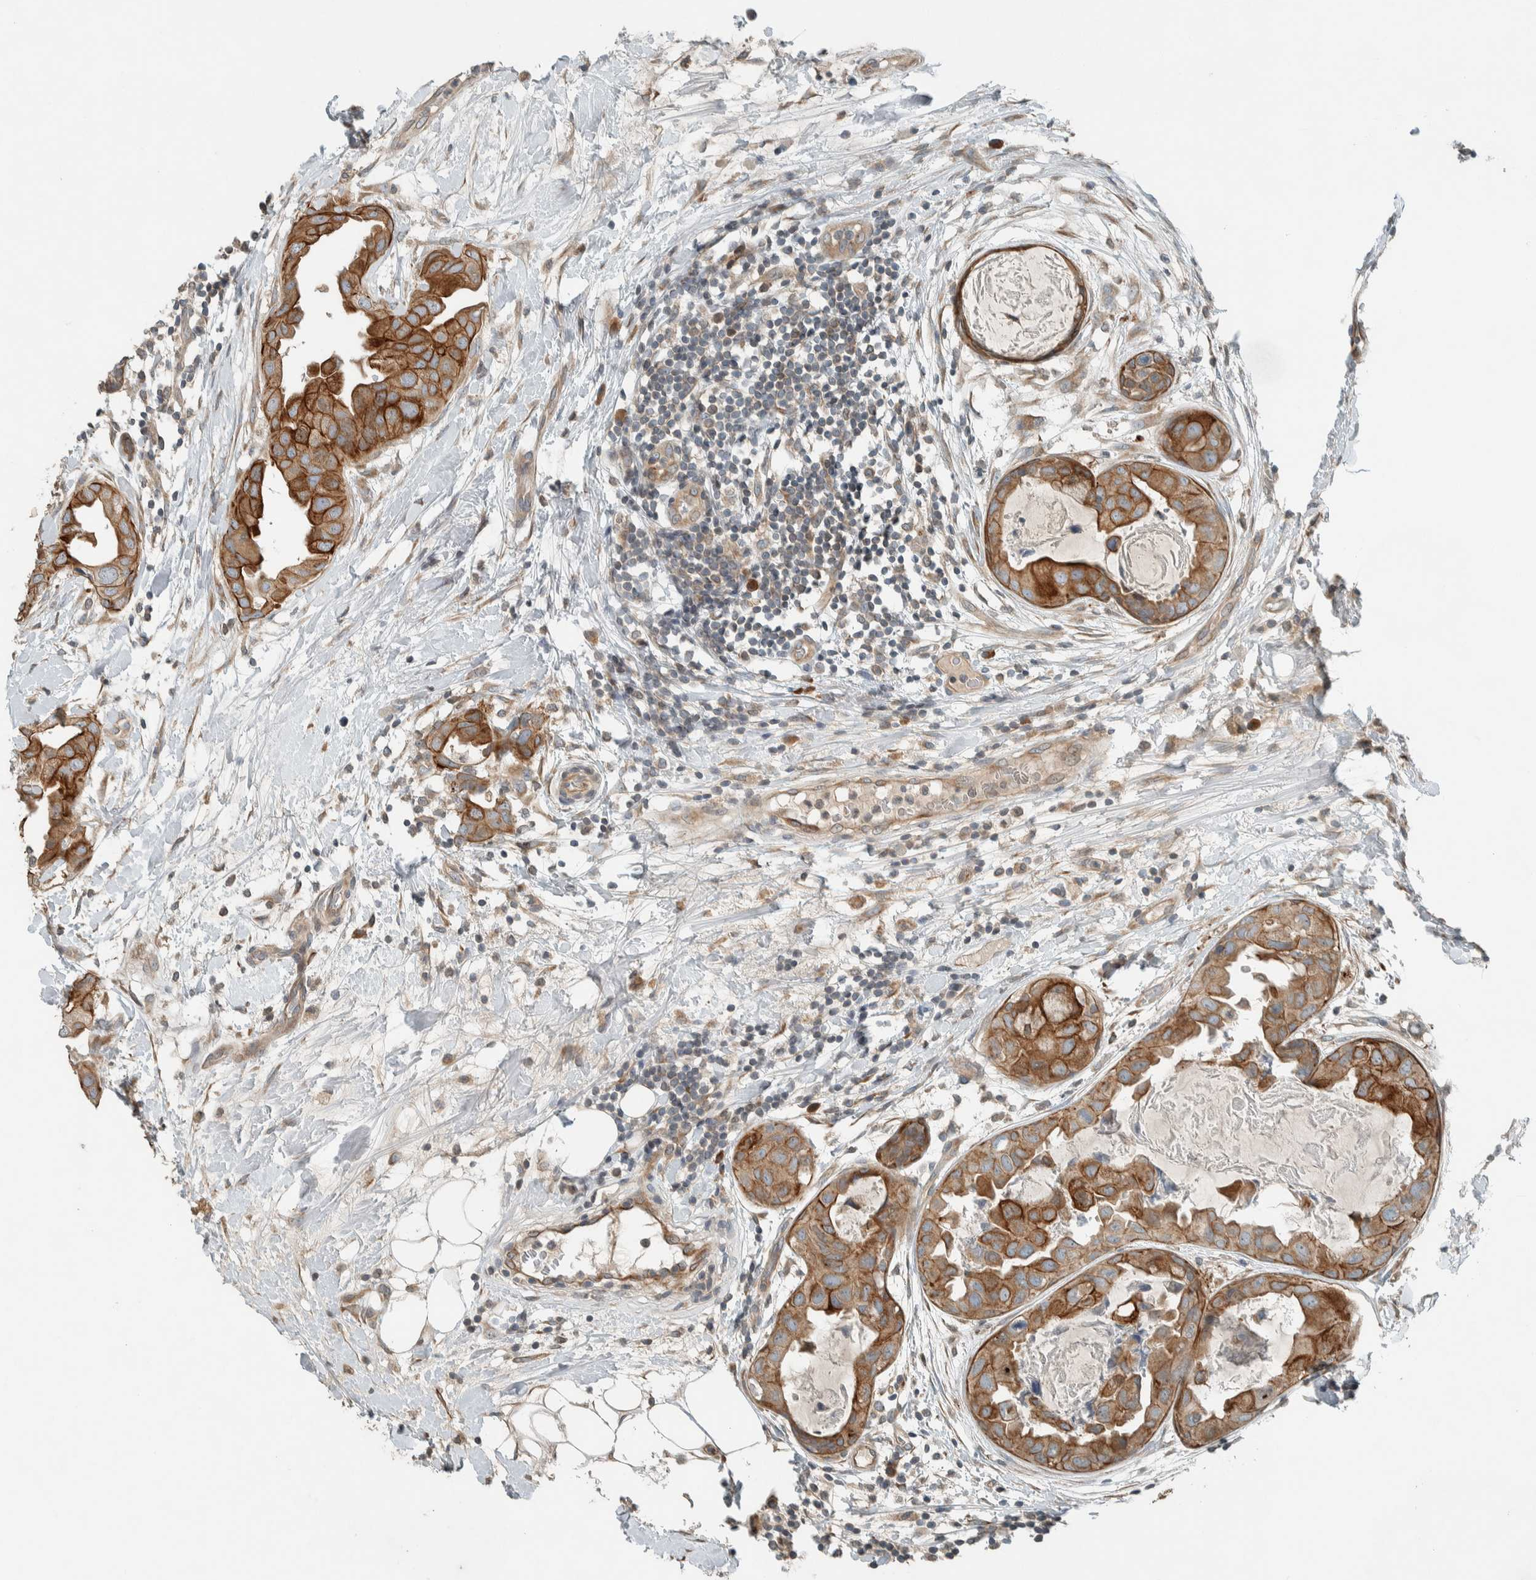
{"staining": {"intensity": "strong", "quantity": ">75%", "location": "cytoplasmic/membranous"}, "tissue": "breast cancer", "cell_type": "Tumor cells", "image_type": "cancer", "snomed": [{"axis": "morphology", "description": "Duct carcinoma"}, {"axis": "topography", "description": "Breast"}], "caption": "Brown immunohistochemical staining in human breast invasive ductal carcinoma exhibits strong cytoplasmic/membranous expression in approximately >75% of tumor cells. (Brightfield microscopy of DAB IHC at high magnification).", "gene": "SEL1L", "patient": {"sex": "female", "age": 40}}